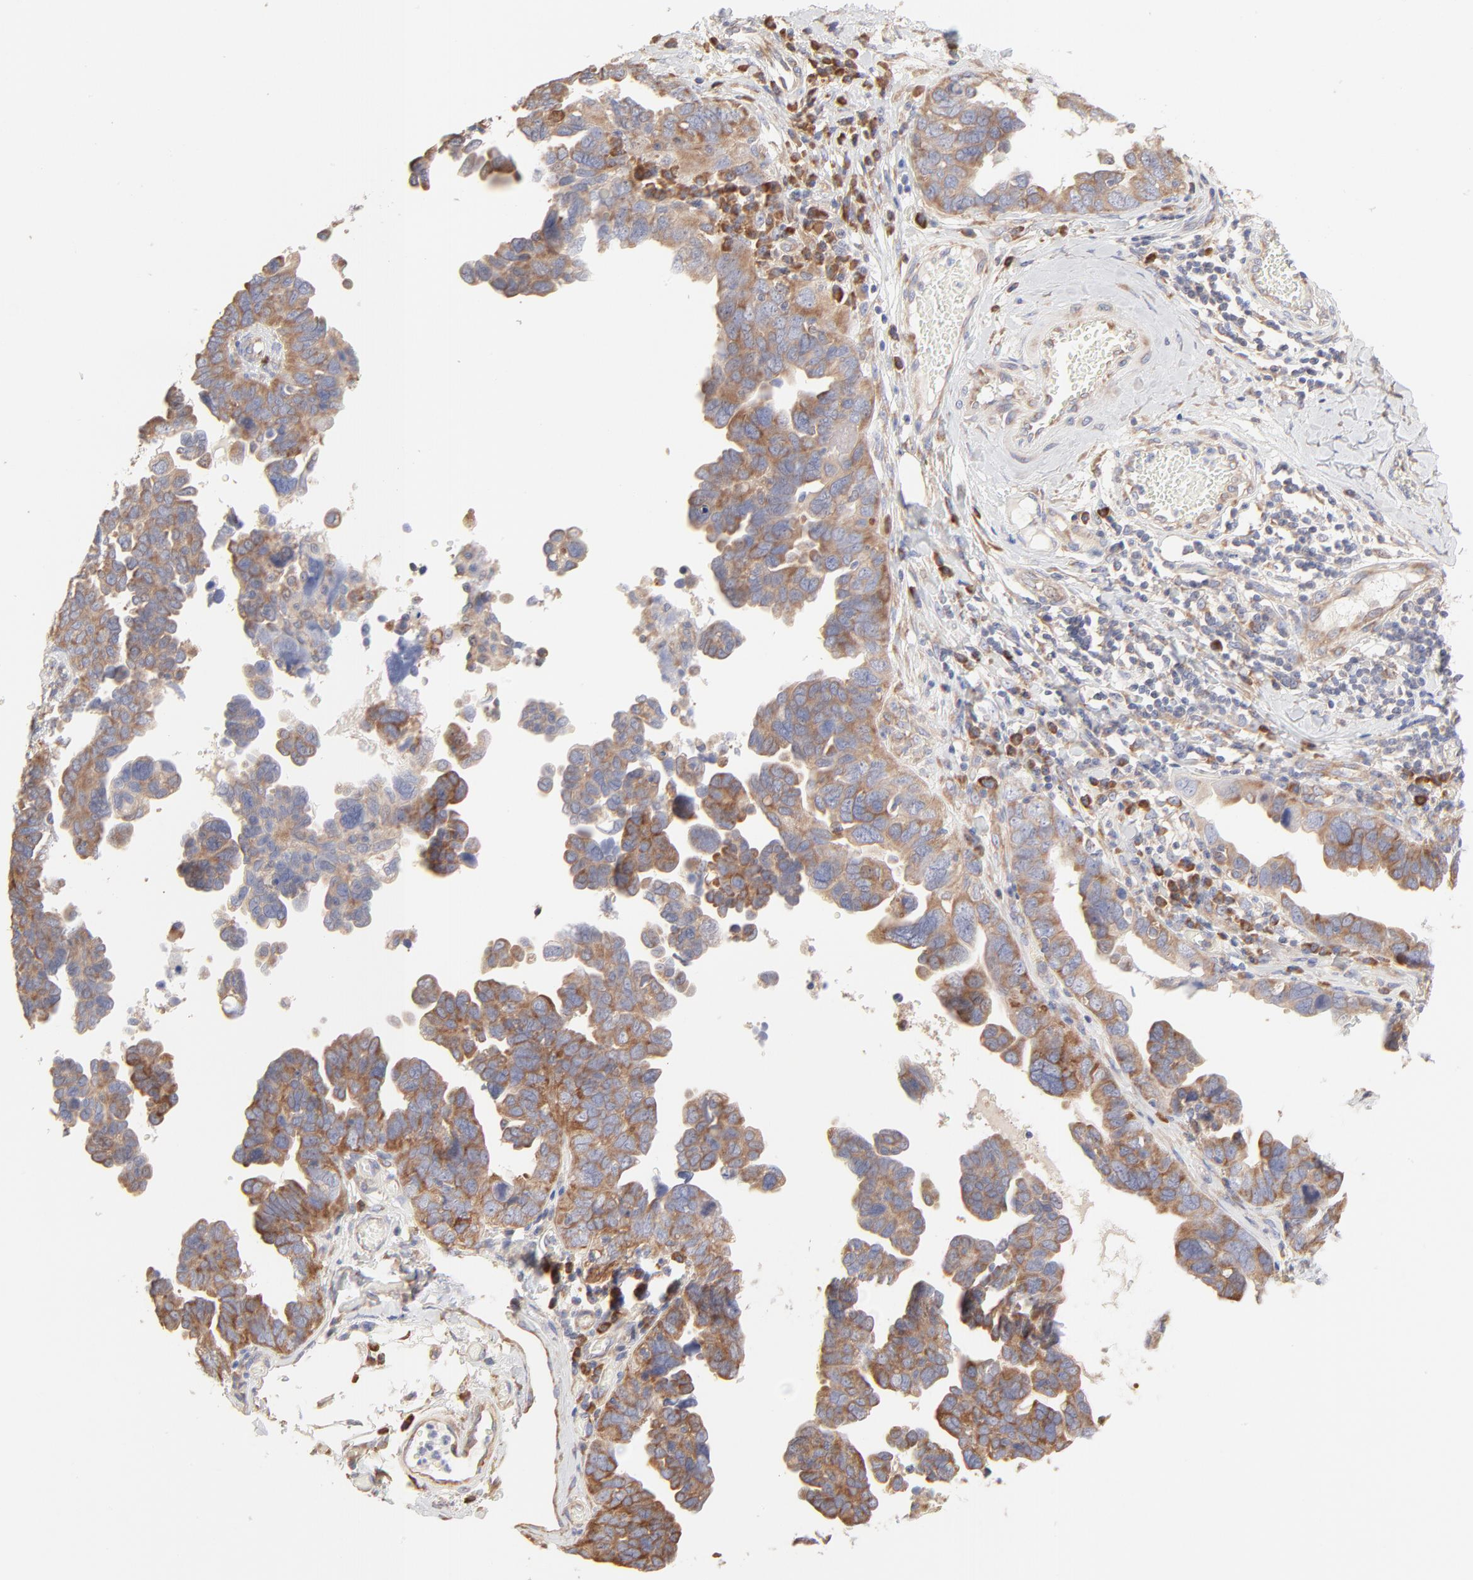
{"staining": {"intensity": "moderate", "quantity": ">75%", "location": "cytoplasmic/membranous"}, "tissue": "ovarian cancer", "cell_type": "Tumor cells", "image_type": "cancer", "snomed": [{"axis": "morphology", "description": "Cystadenocarcinoma, serous, NOS"}, {"axis": "topography", "description": "Ovary"}], "caption": "Ovarian serous cystadenocarcinoma stained with a brown dye reveals moderate cytoplasmic/membranous positive positivity in approximately >75% of tumor cells.", "gene": "RPS21", "patient": {"sex": "female", "age": 64}}